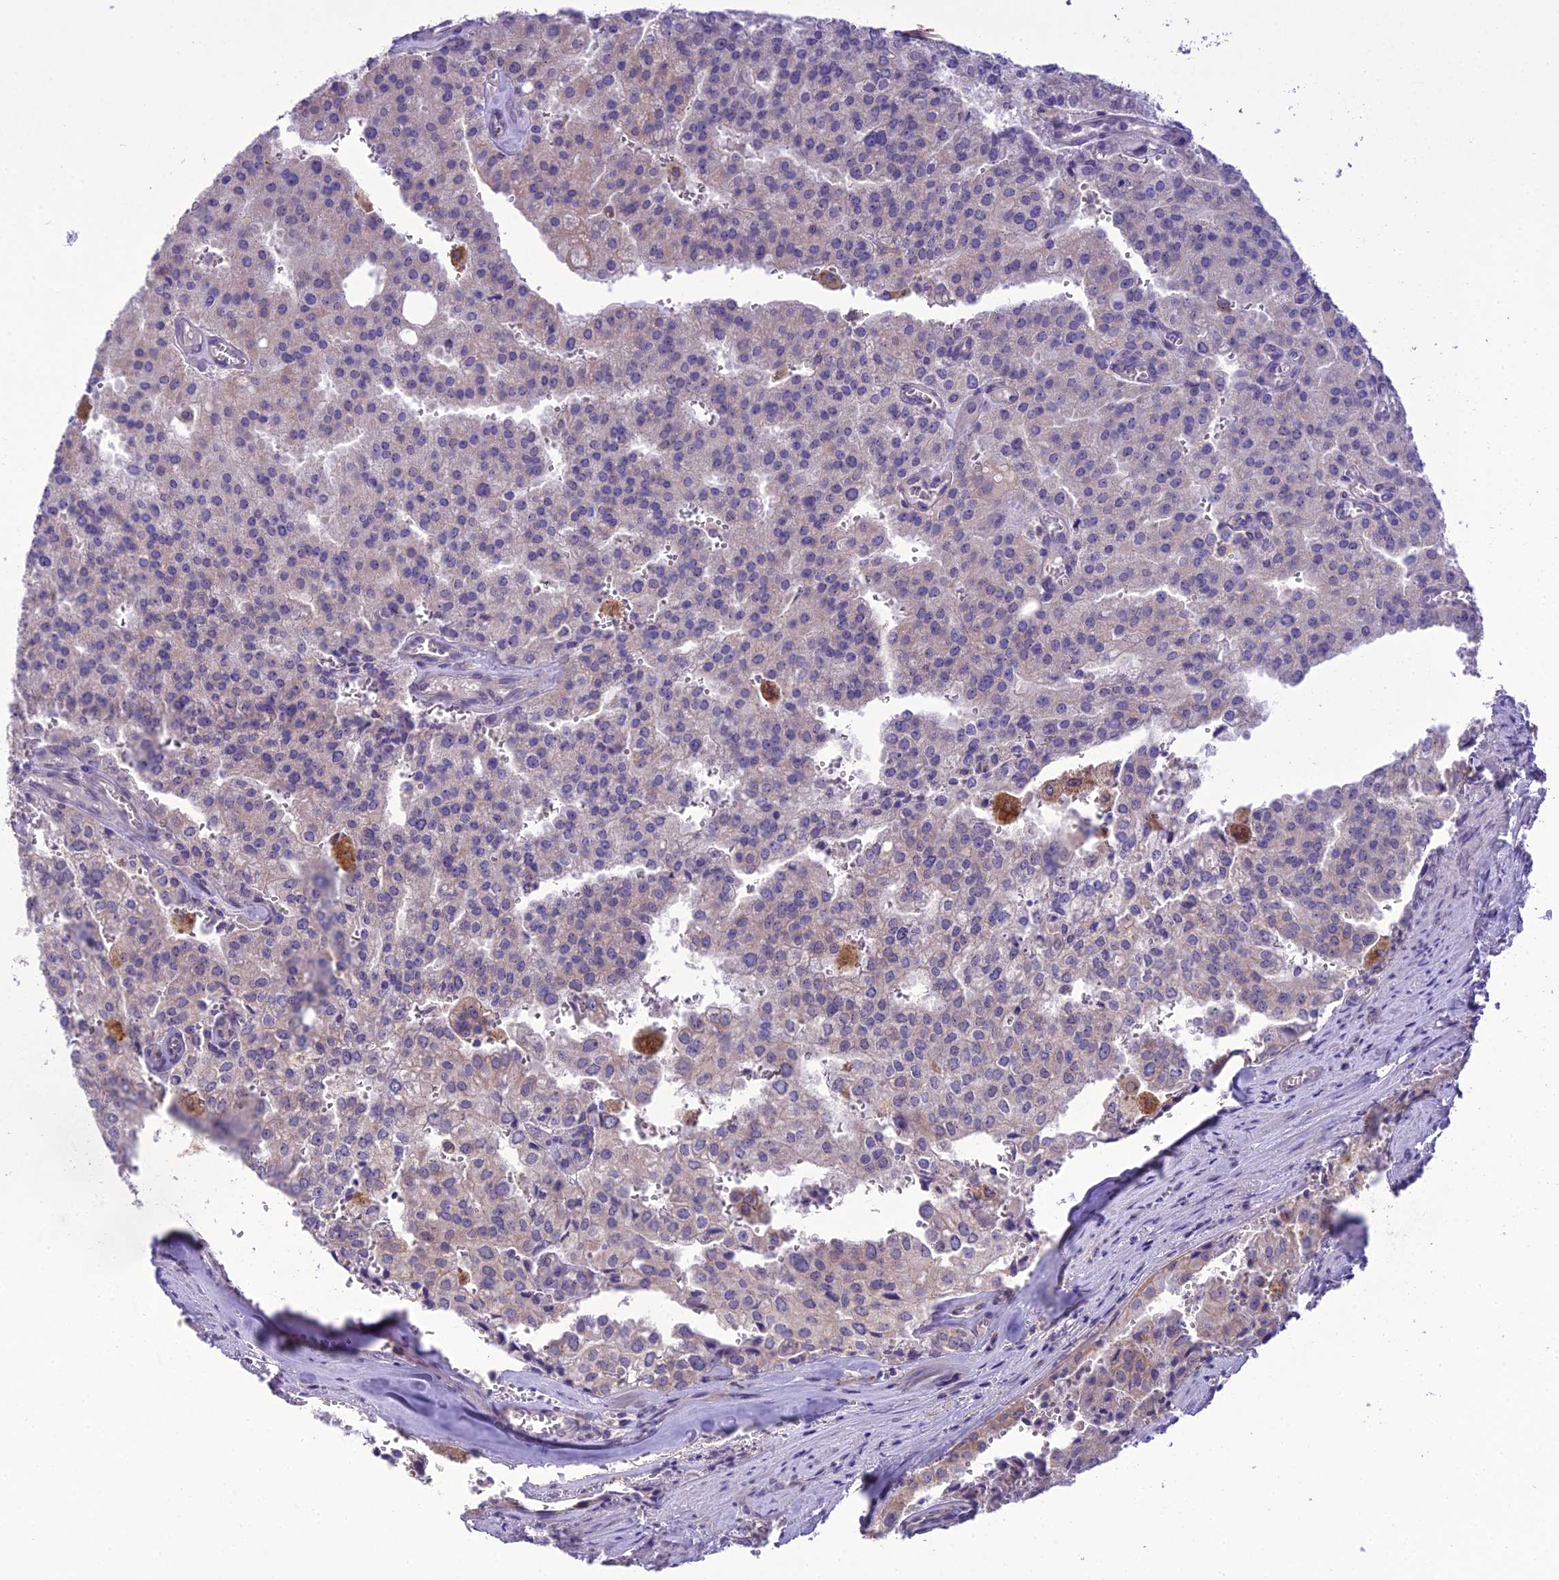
{"staining": {"intensity": "weak", "quantity": "<25%", "location": "cytoplasmic/membranous"}, "tissue": "prostate cancer", "cell_type": "Tumor cells", "image_type": "cancer", "snomed": [{"axis": "morphology", "description": "Adenocarcinoma, High grade"}, {"axis": "topography", "description": "Prostate"}], "caption": "Prostate cancer (high-grade adenocarcinoma) stained for a protein using immunohistochemistry shows no positivity tumor cells.", "gene": "SCRT1", "patient": {"sex": "male", "age": 68}}